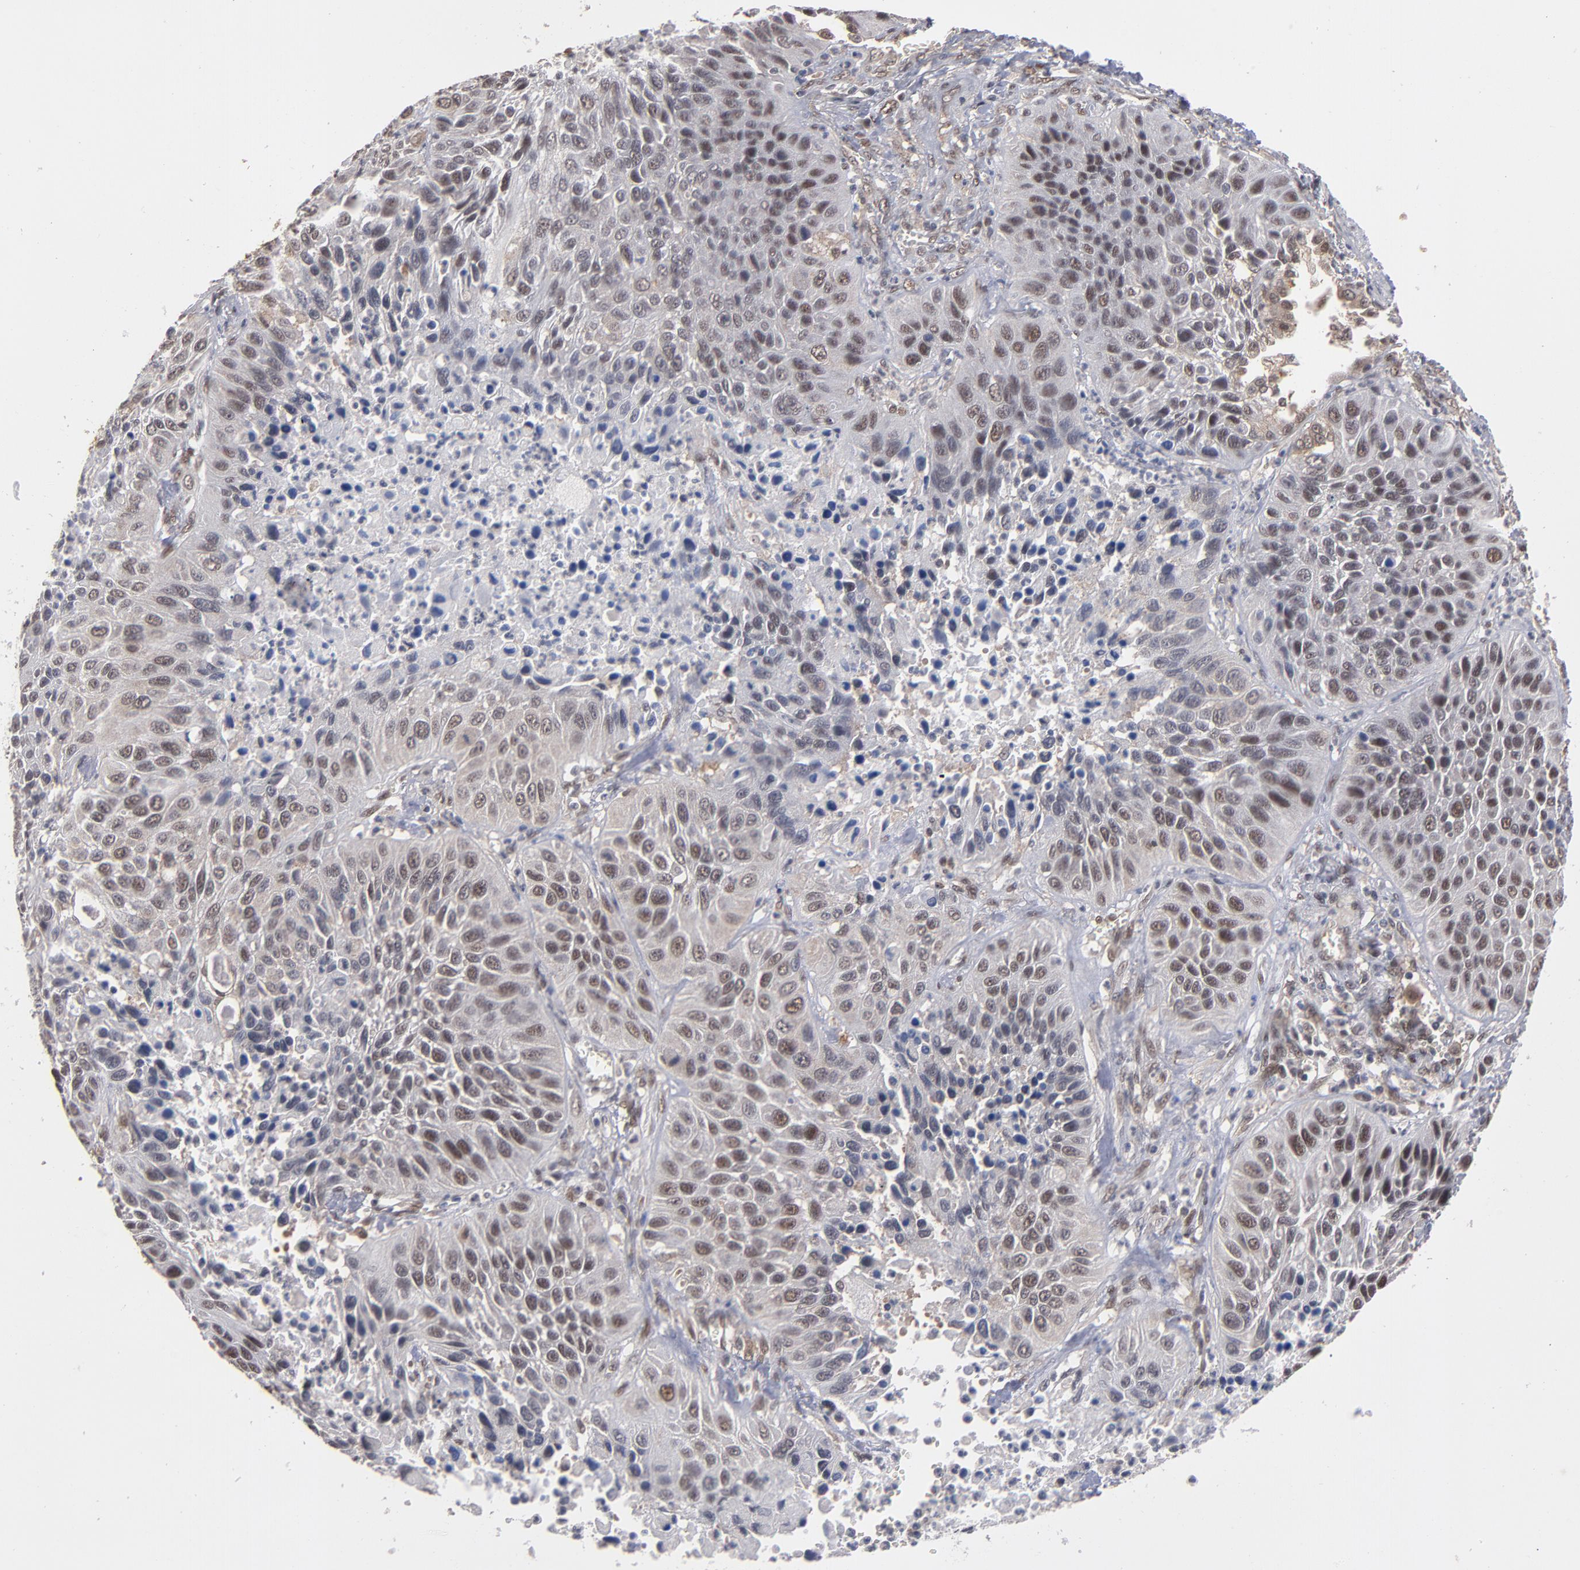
{"staining": {"intensity": "weak", "quantity": "<25%", "location": "nuclear"}, "tissue": "lung cancer", "cell_type": "Tumor cells", "image_type": "cancer", "snomed": [{"axis": "morphology", "description": "Squamous cell carcinoma, NOS"}, {"axis": "topography", "description": "Lung"}], "caption": "Immunohistochemistry image of neoplastic tissue: human lung cancer (squamous cell carcinoma) stained with DAB (3,3'-diaminobenzidine) exhibits no significant protein expression in tumor cells.", "gene": "HUWE1", "patient": {"sex": "female", "age": 76}}